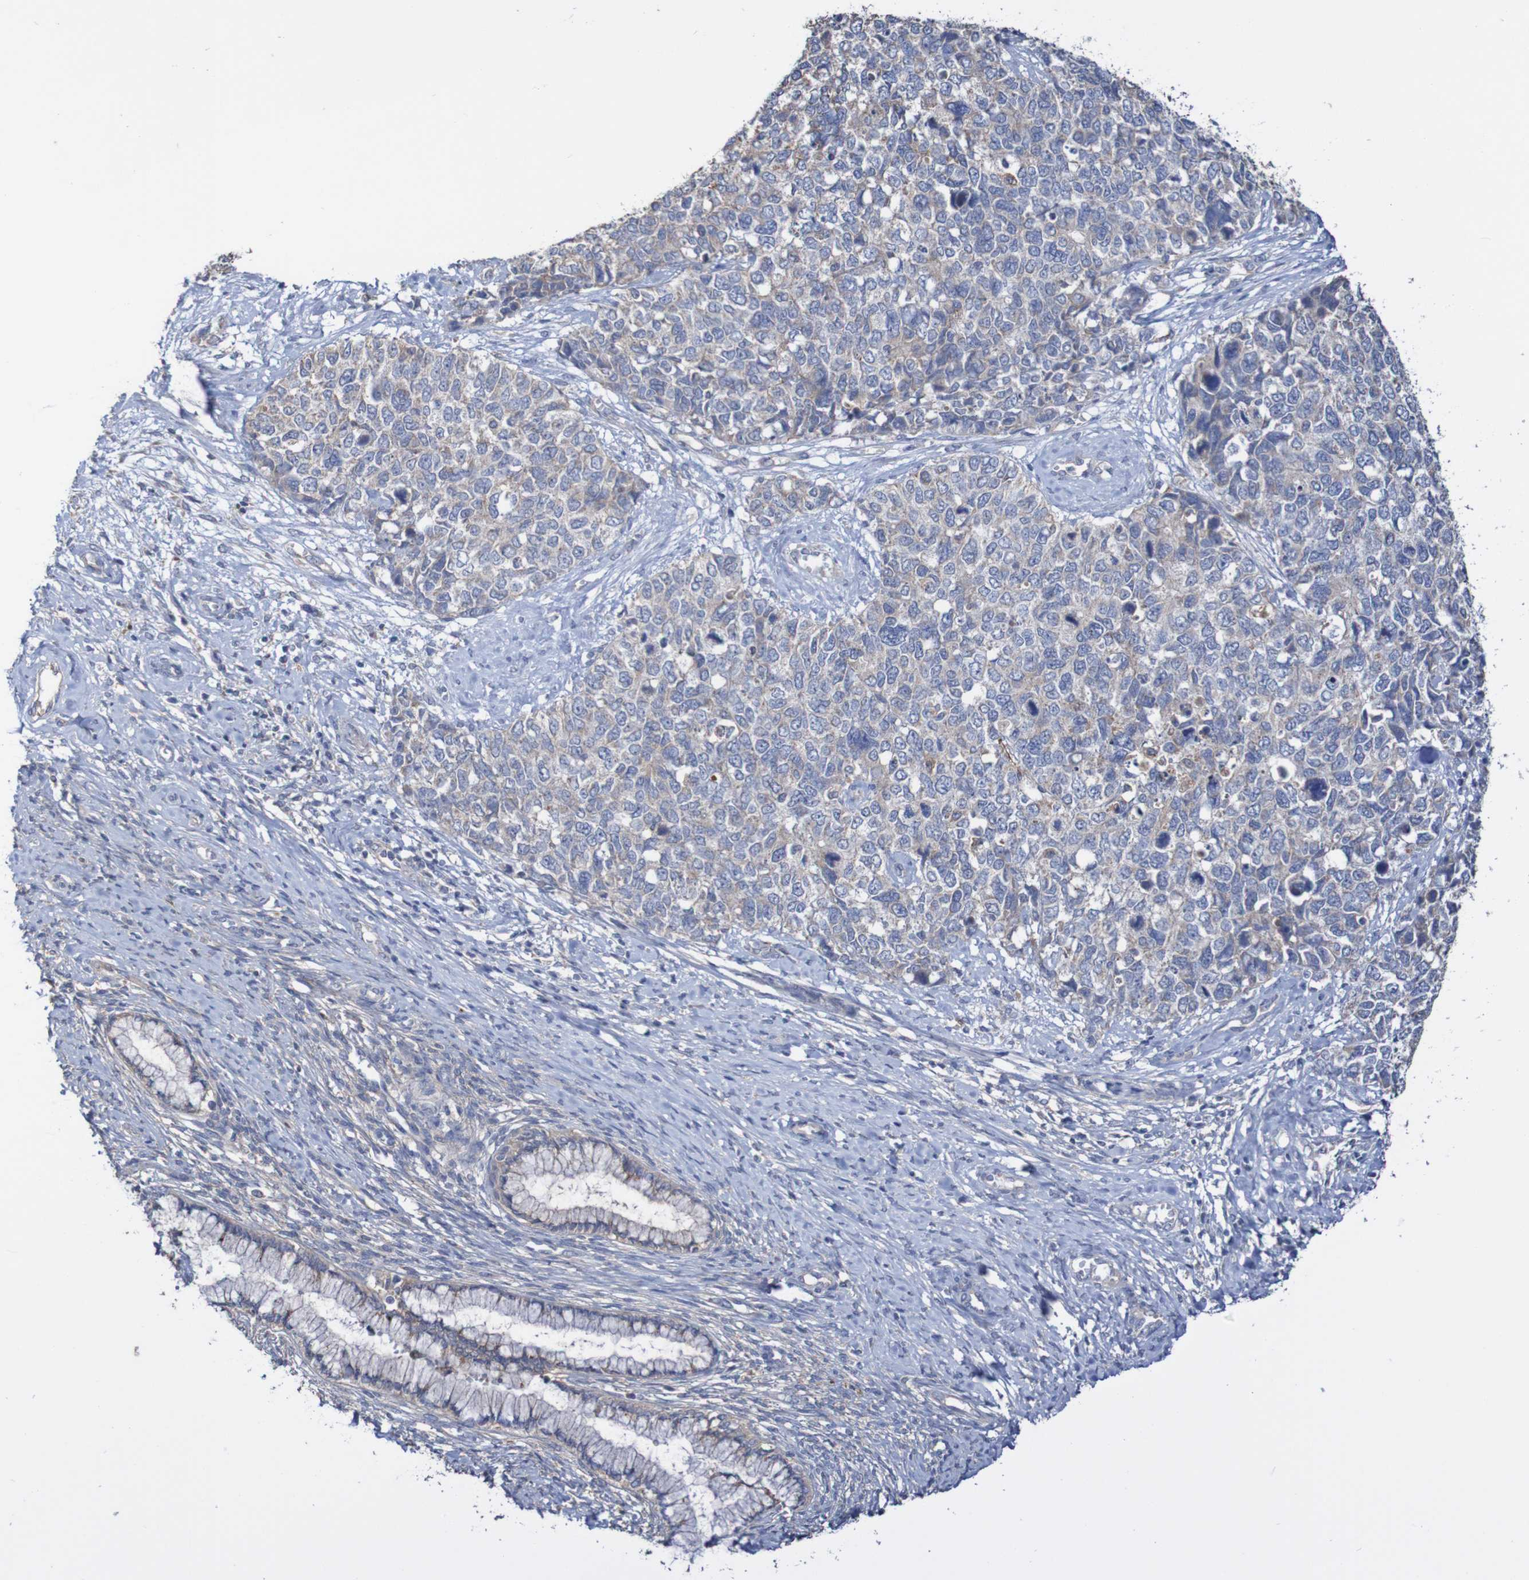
{"staining": {"intensity": "weak", "quantity": "<25%", "location": "cytoplasmic/membranous"}, "tissue": "cervical cancer", "cell_type": "Tumor cells", "image_type": "cancer", "snomed": [{"axis": "morphology", "description": "Squamous cell carcinoma, NOS"}, {"axis": "topography", "description": "Cervix"}], "caption": "This is a image of immunohistochemistry staining of cervical cancer, which shows no positivity in tumor cells.", "gene": "PHYH", "patient": {"sex": "female", "age": 63}}